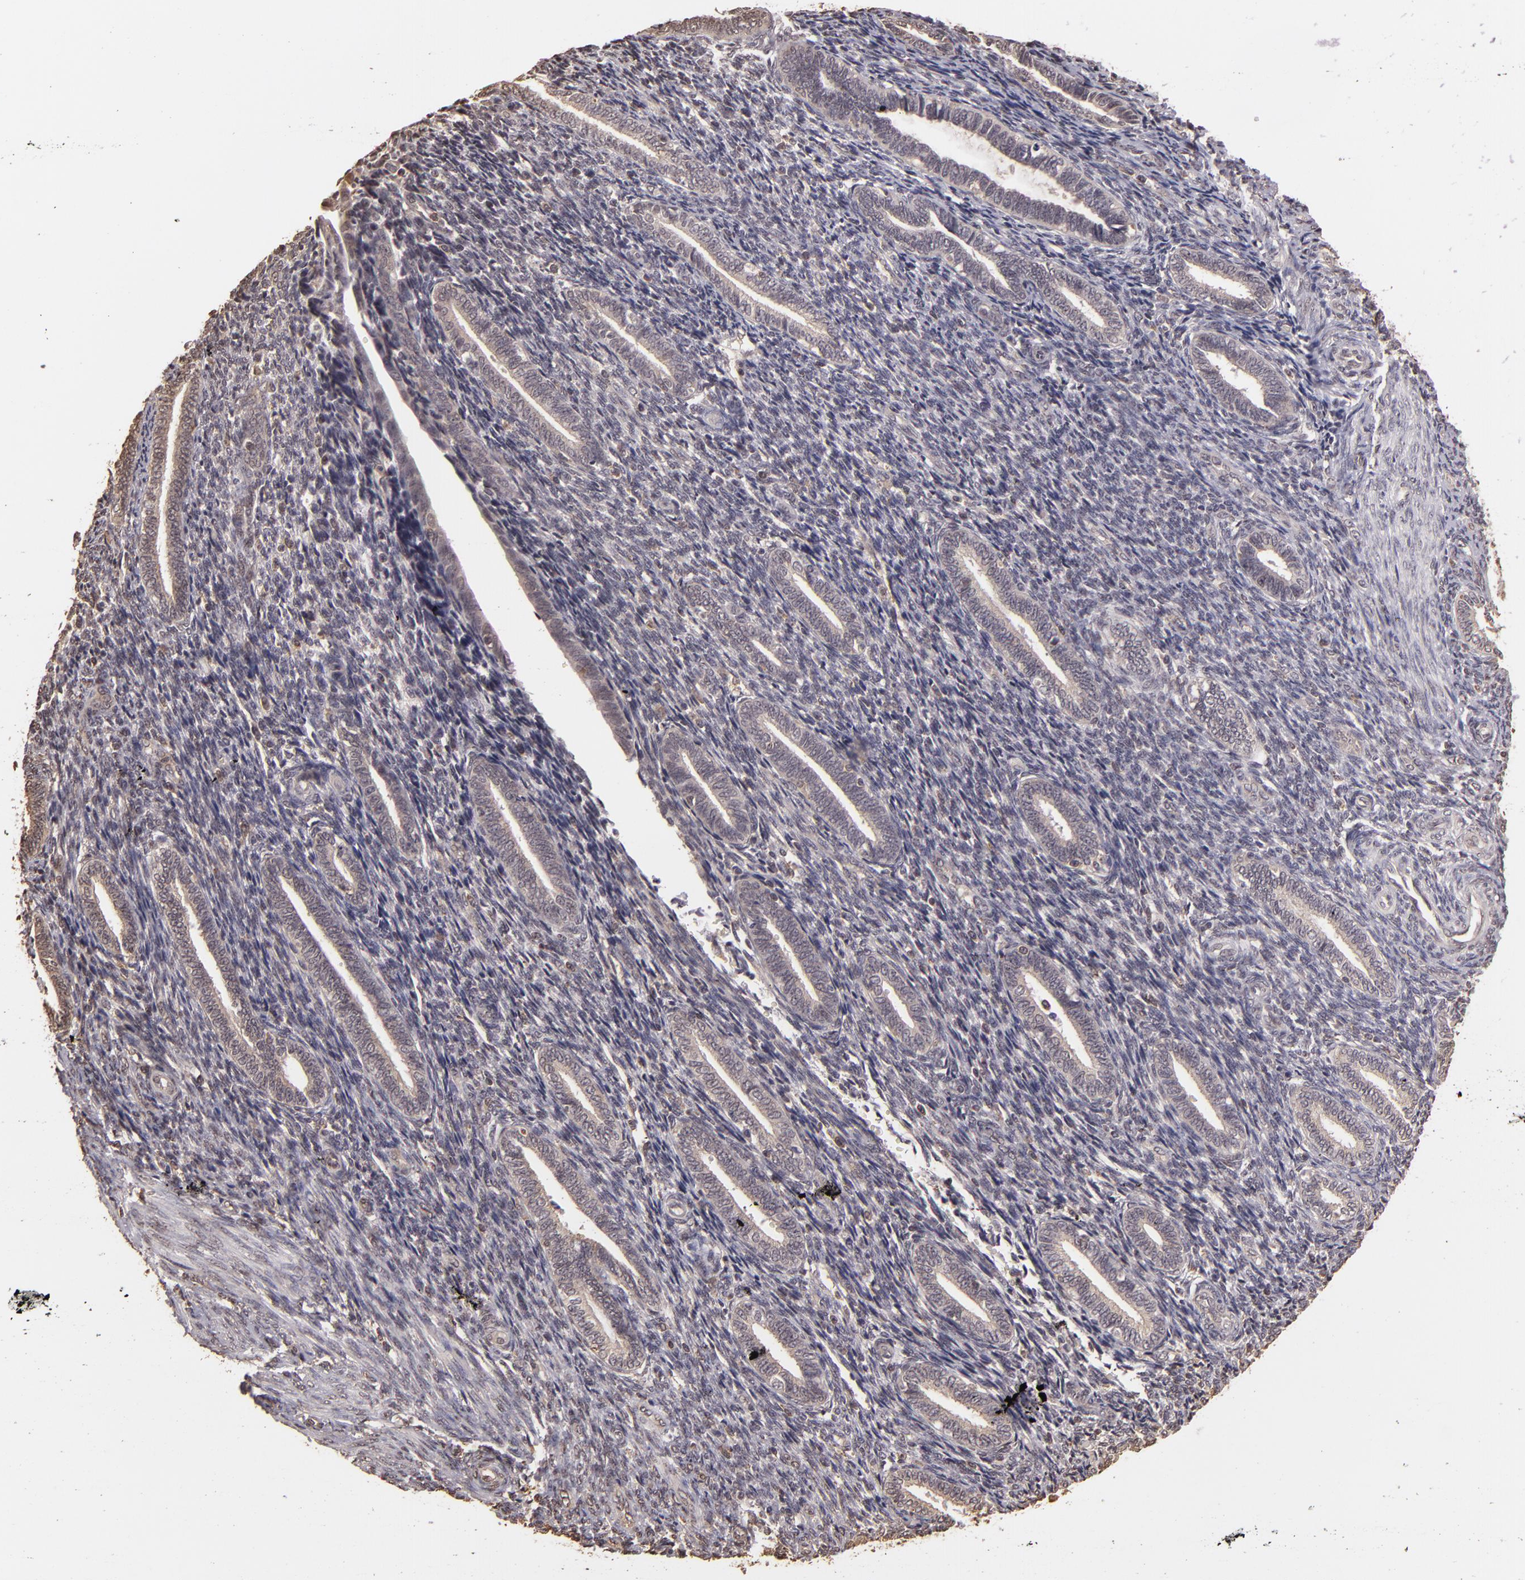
{"staining": {"intensity": "weak", "quantity": "25%-75%", "location": "cytoplasmic/membranous"}, "tissue": "endometrium", "cell_type": "Cells in endometrial stroma", "image_type": "normal", "snomed": [{"axis": "morphology", "description": "Normal tissue, NOS"}, {"axis": "topography", "description": "Endometrium"}], "caption": "A histopathology image of endometrium stained for a protein demonstrates weak cytoplasmic/membranous brown staining in cells in endometrial stroma.", "gene": "ARPC2", "patient": {"sex": "female", "age": 27}}